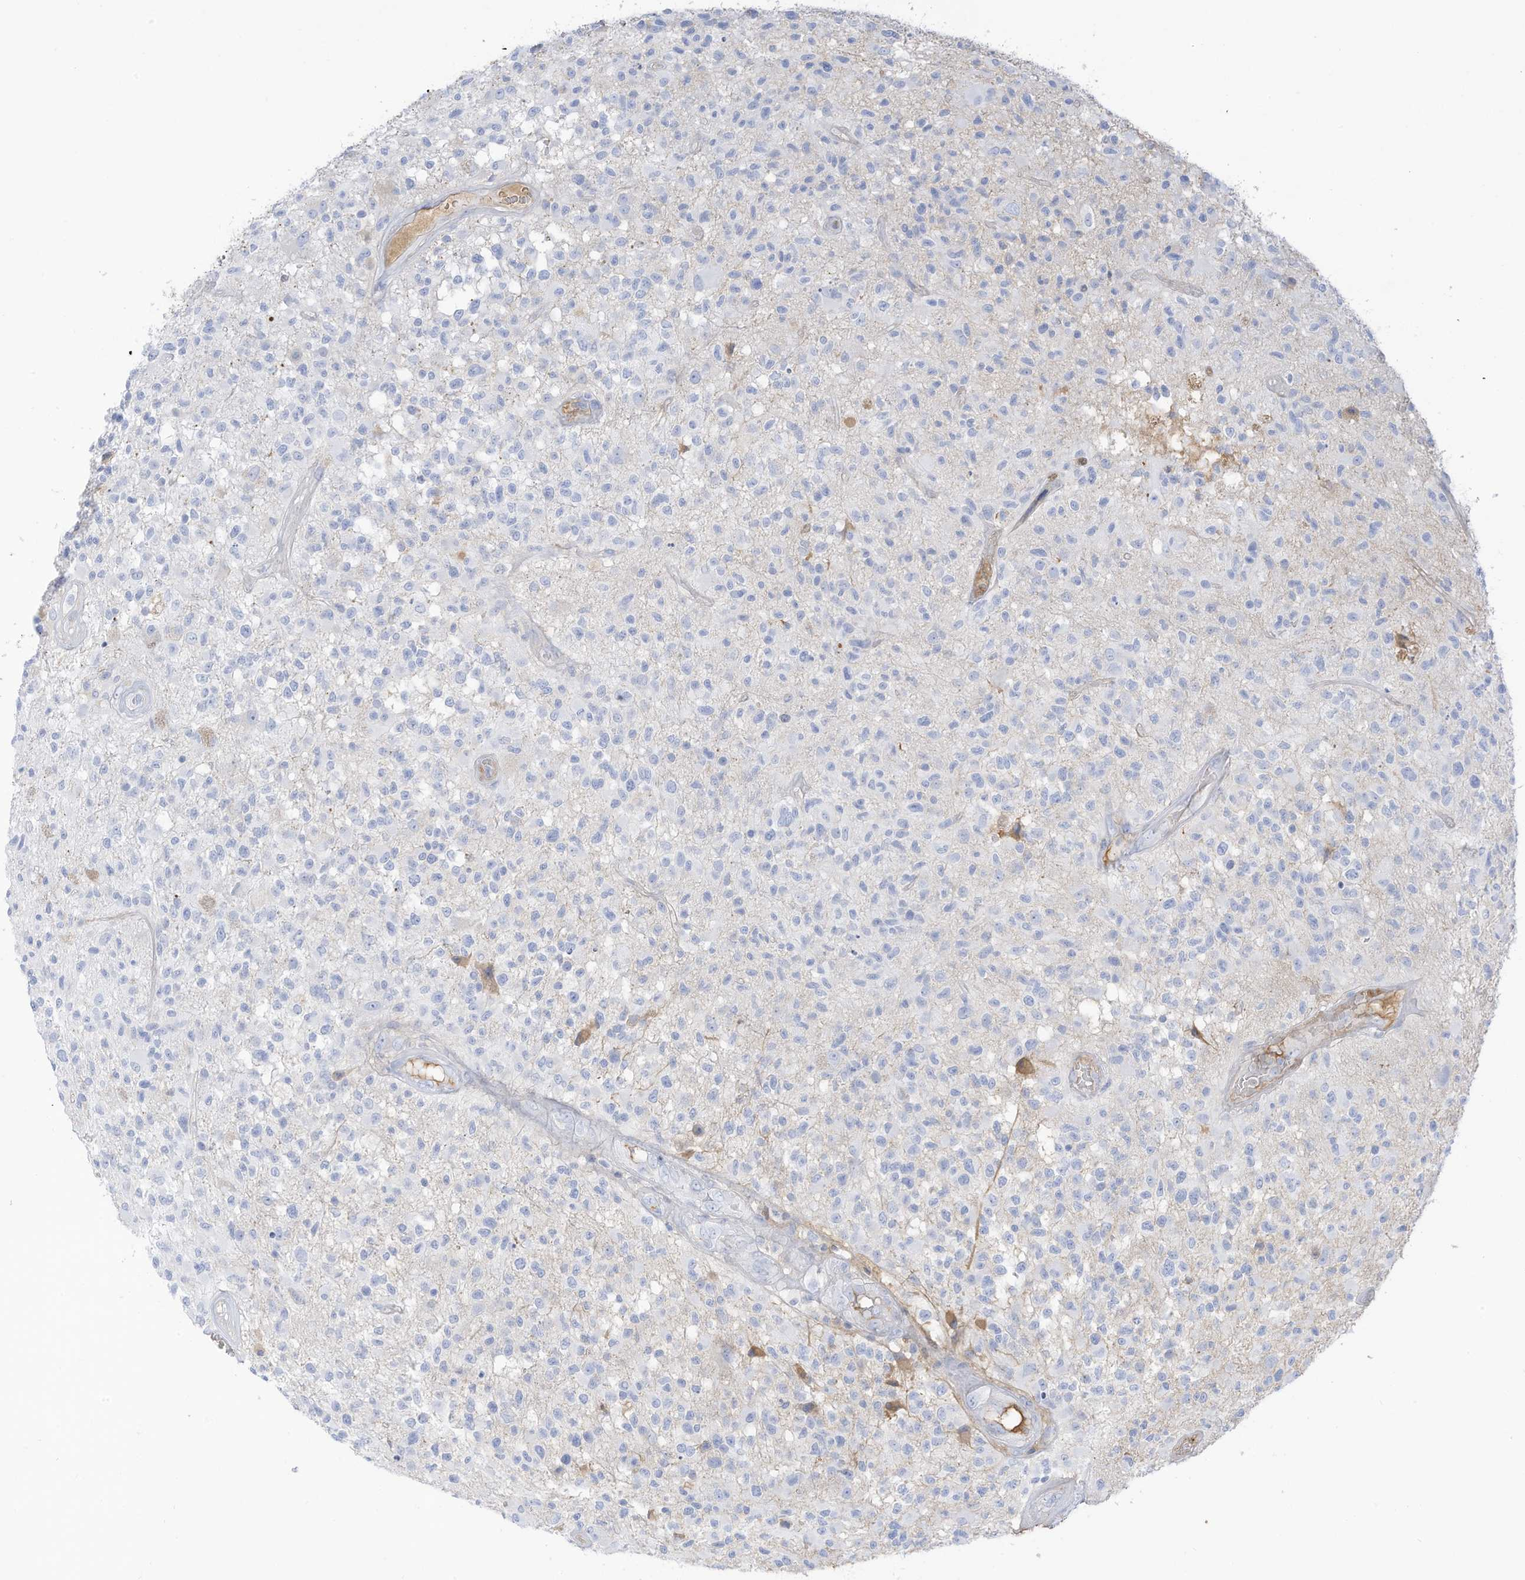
{"staining": {"intensity": "negative", "quantity": "none", "location": "none"}, "tissue": "glioma", "cell_type": "Tumor cells", "image_type": "cancer", "snomed": [{"axis": "morphology", "description": "Glioma, malignant, High grade"}, {"axis": "morphology", "description": "Glioblastoma, NOS"}, {"axis": "topography", "description": "Brain"}], "caption": "Immunohistochemistry histopathology image of human glioma stained for a protein (brown), which demonstrates no expression in tumor cells.", "gene": "HSD17B13", "patient": {"sex": "male", "age": 60}}